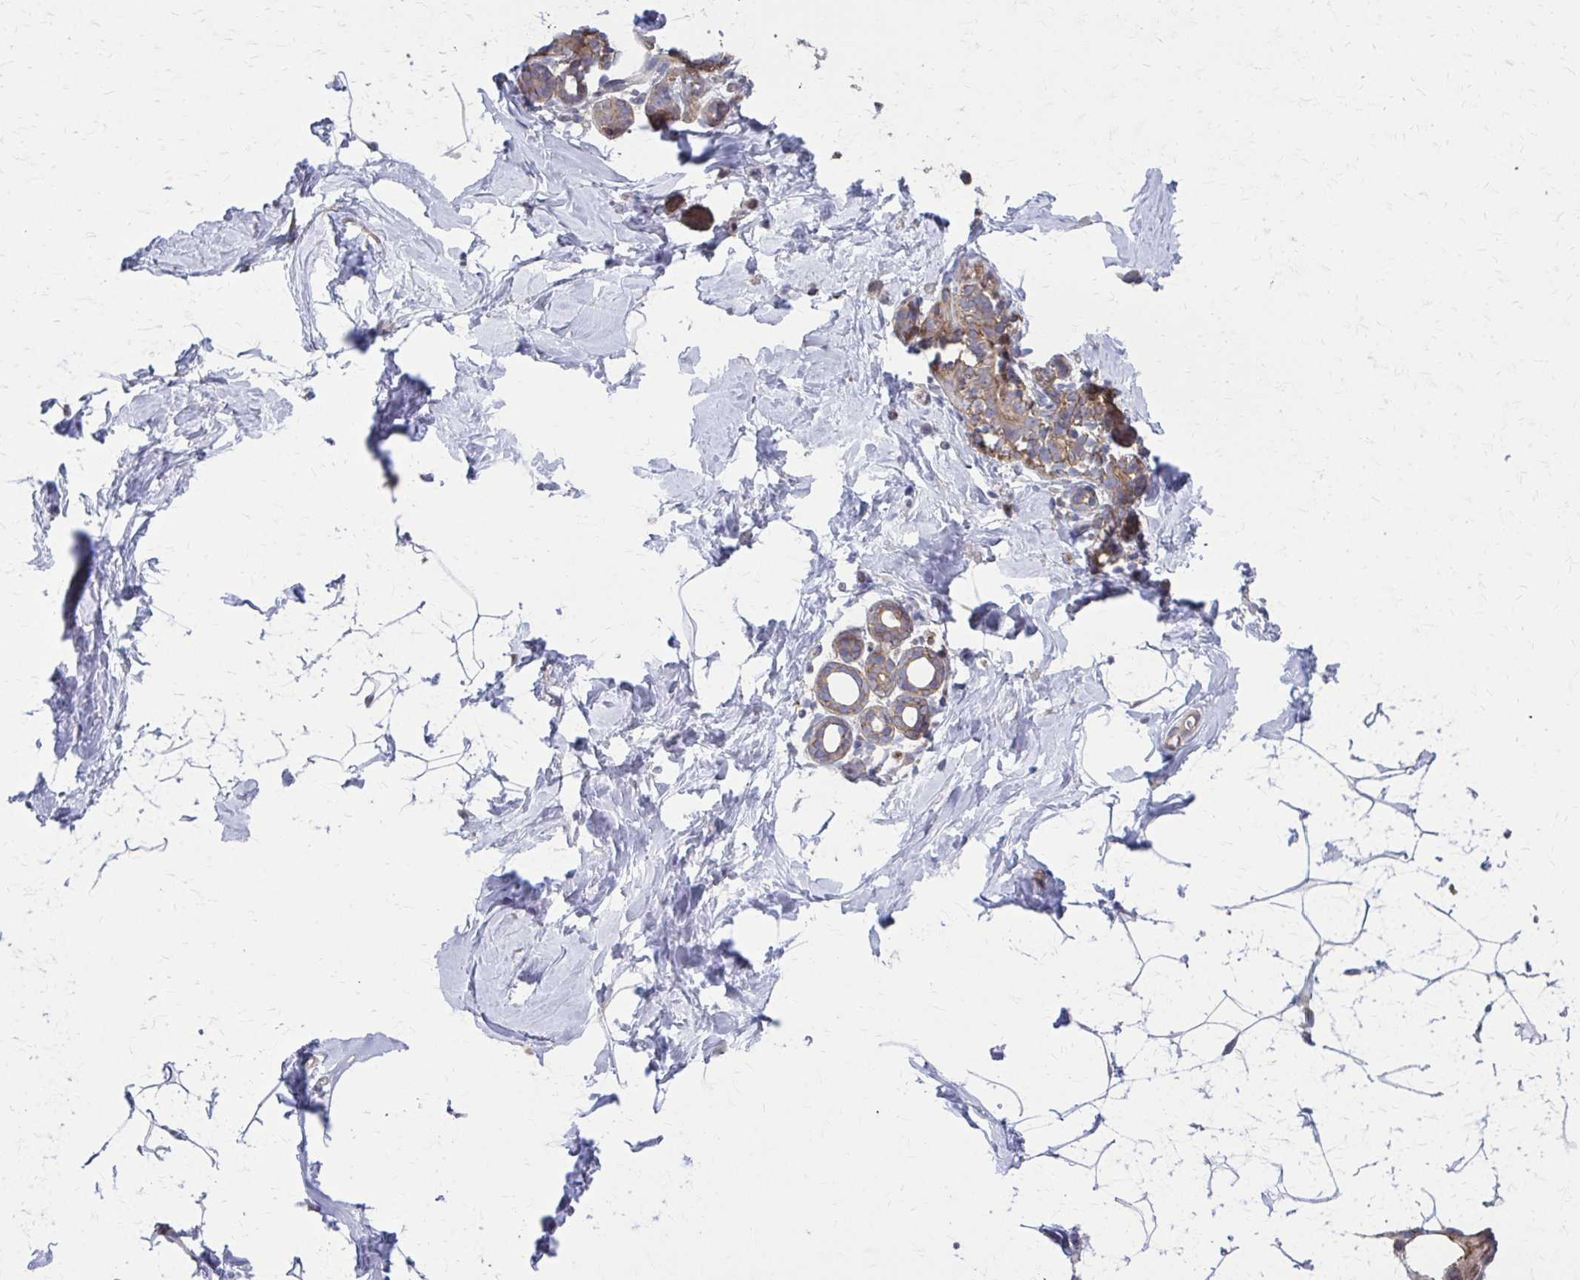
{"staining": {"intensity": "negative", "quantity": "none", "location": "none"}, "tissue": "breast", "cell_type": "Adipocytes", "image_type": "normal", "snomed": [{"axis": "morphology", "description": "Normal tissue, NOS"}, {"axis": "topography", "description": "Breast"}], "caption": "DAB (3,3'-diaminobenzidine) immunohistochemical staining of unremarkable human breast reveals no significant positivity in adipocytes. Brightfield microscopy of immunohistochemistry (IHC) stained with DAB (3,3'-diaminobenzidine) (brown) and hematoxylin (blue), captured at high magnification.", "gene": "MMP14", "patient": {"sex": "female", "age": 32}}